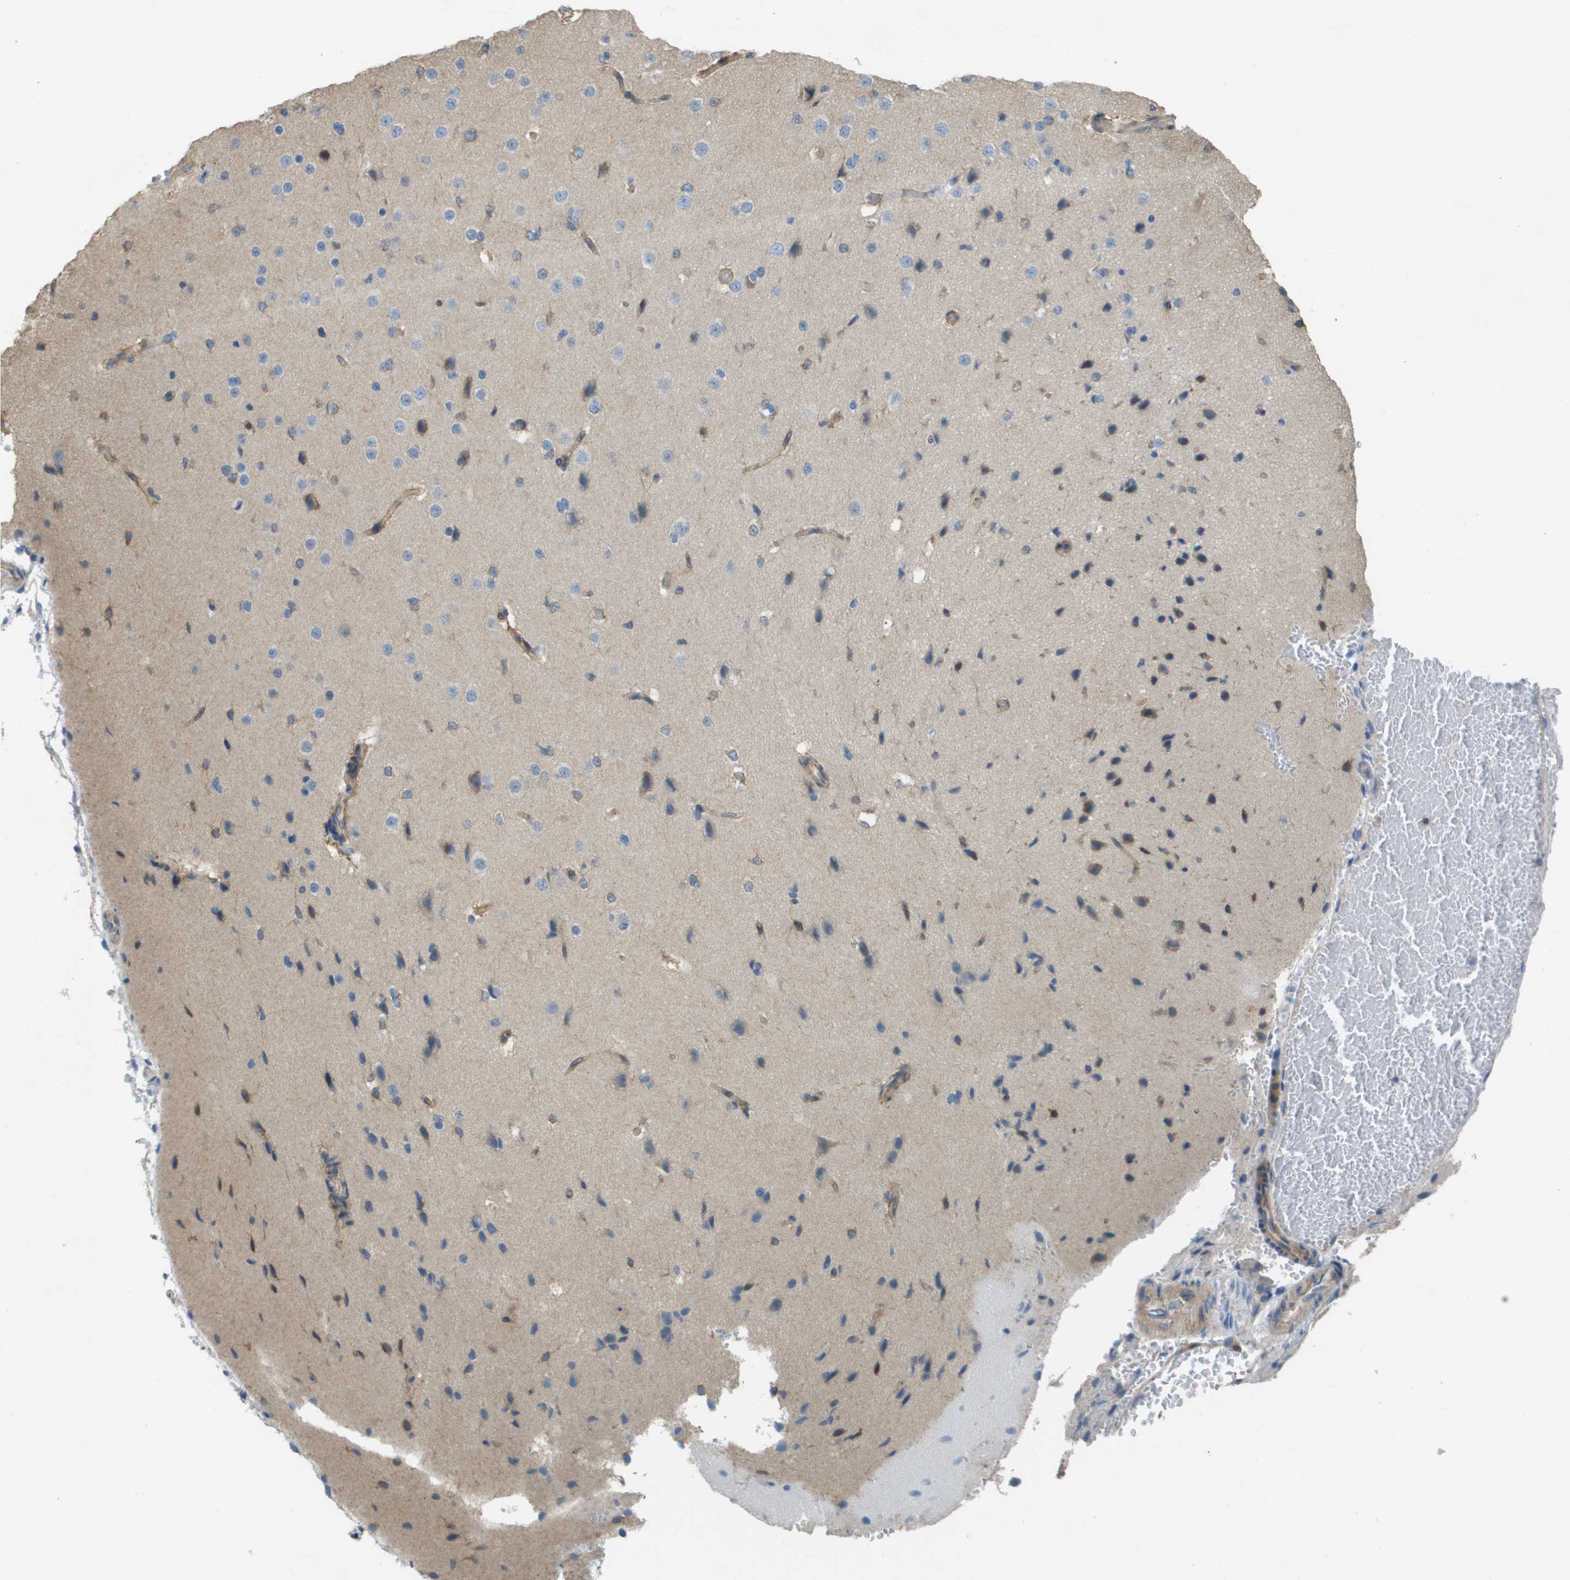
{"staining": {"intensity": "weak", "quantity": ">75%", "location": "cytoplasmic/membranous"}, "tissue": "cerebral cortex", "cell_type": "Endothelial cells", "image_type": "normal", "snomed": [{"axis": "morphology", "description": "Normal tissue, NOS"}, {"axis": "morphology", "description": "Developmental malformation"}, {"axis": "topography", "description": "Cerebral cortex"}], "caption": "DAB immunohistochemical staining of unremarkable cerebral cortex displays weak cytoplasmic/membranous protein expression in approximately >75% of endothelial cells. The protein of interest is shown in brown color, while the nuclei are stained blue.", "gene": "CASP10", "patient": {"sex": "female", "age": 30}}